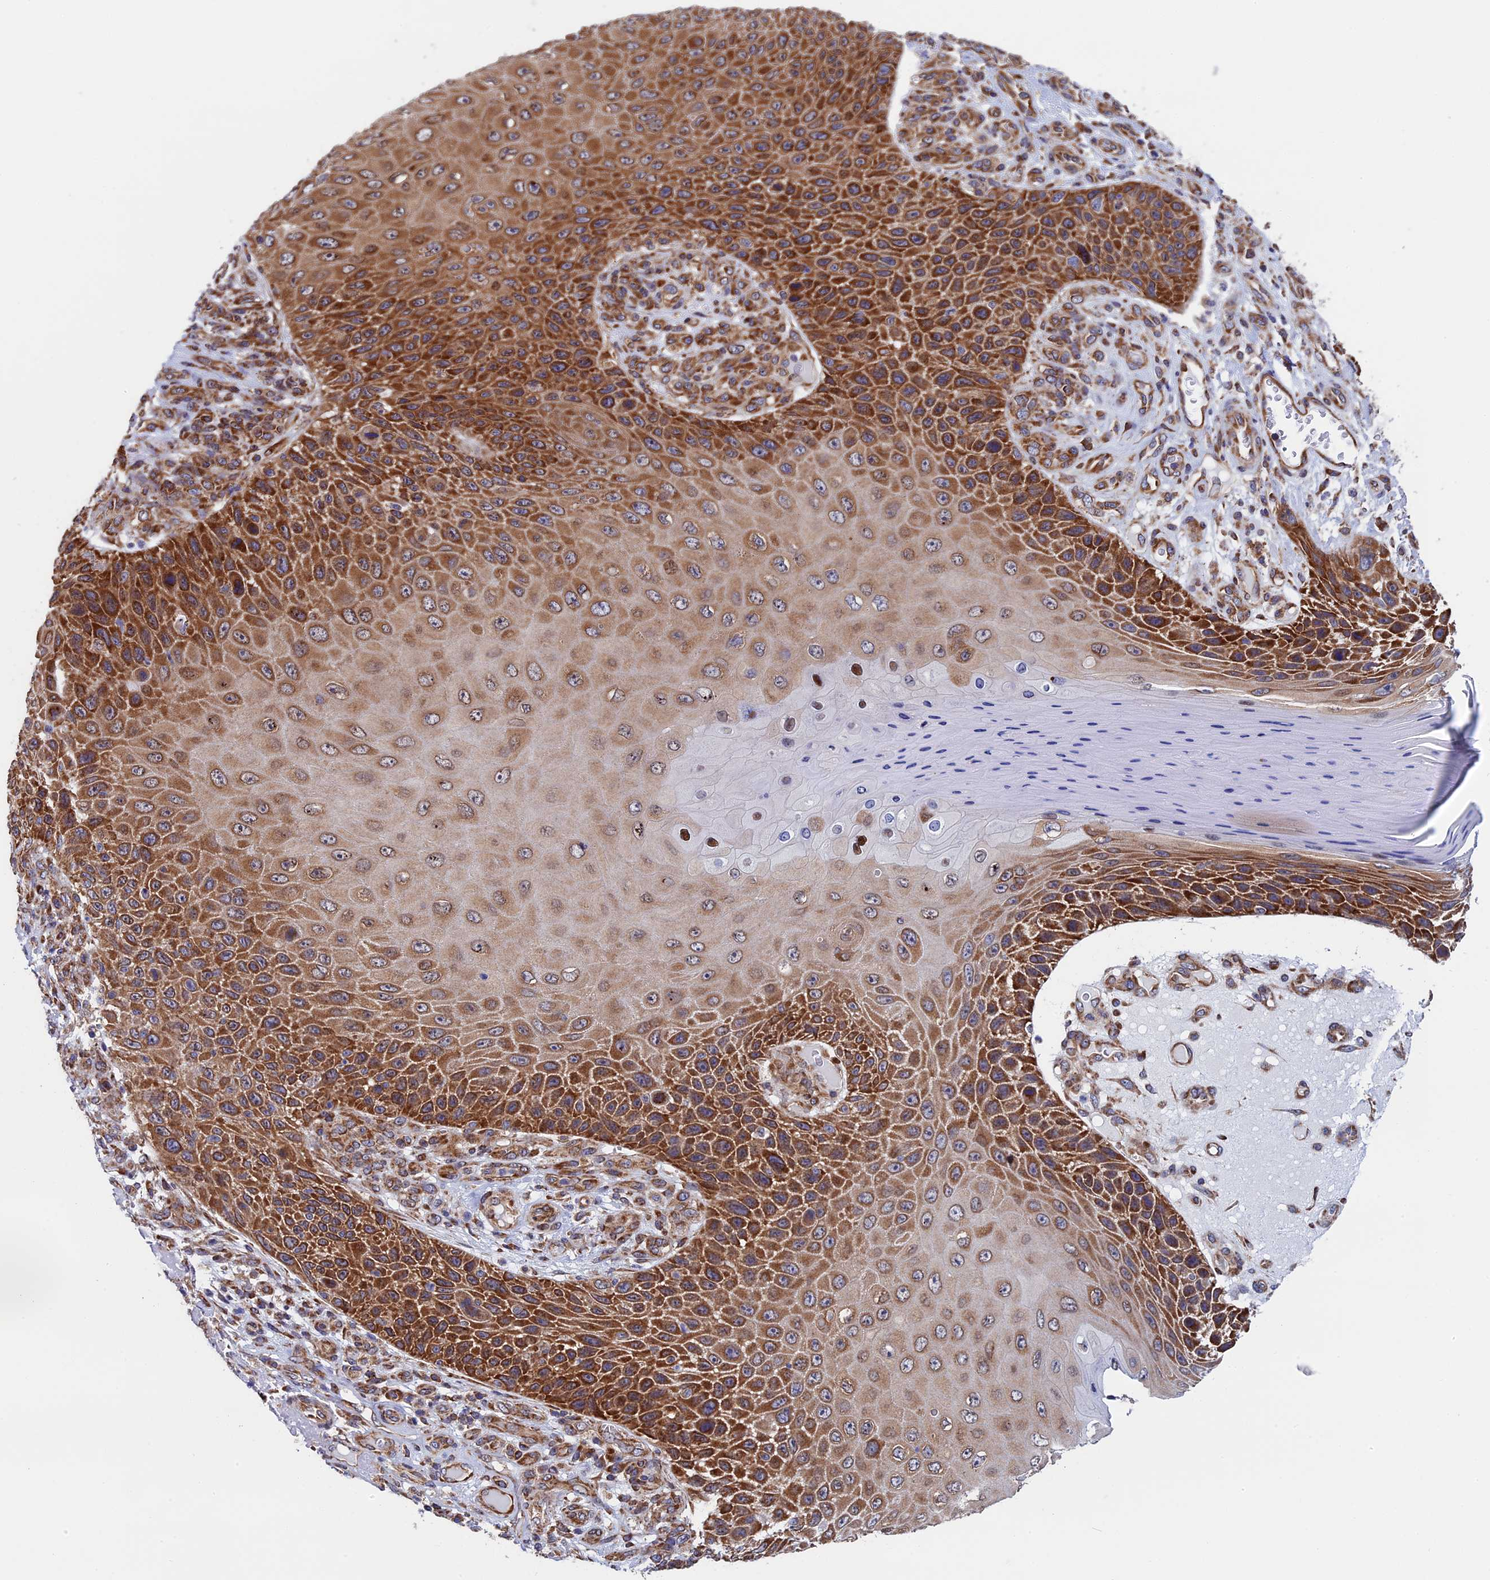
{"staining": {"intensity": "strong", "quantity": ">75%", "location": "cytoplasmic/membranous"}, "tissue": "skin cancer", "cell_type": "Tumor cells", "image_type": "cancer", "snomed": [{"axis": "morphology", "description": "Squamous cell carcinoma, NOS"}, {"axis": "topography", "description": "Skin"}], "caption": "Immunohistochemical staining of squamous cell carcinoma (skin) shows strong cytoplasmic/membranous protein expression in about >75% of tumor cells.", "gene": "SLC9A5", "patient": {"sex": "female", "age": 88}}